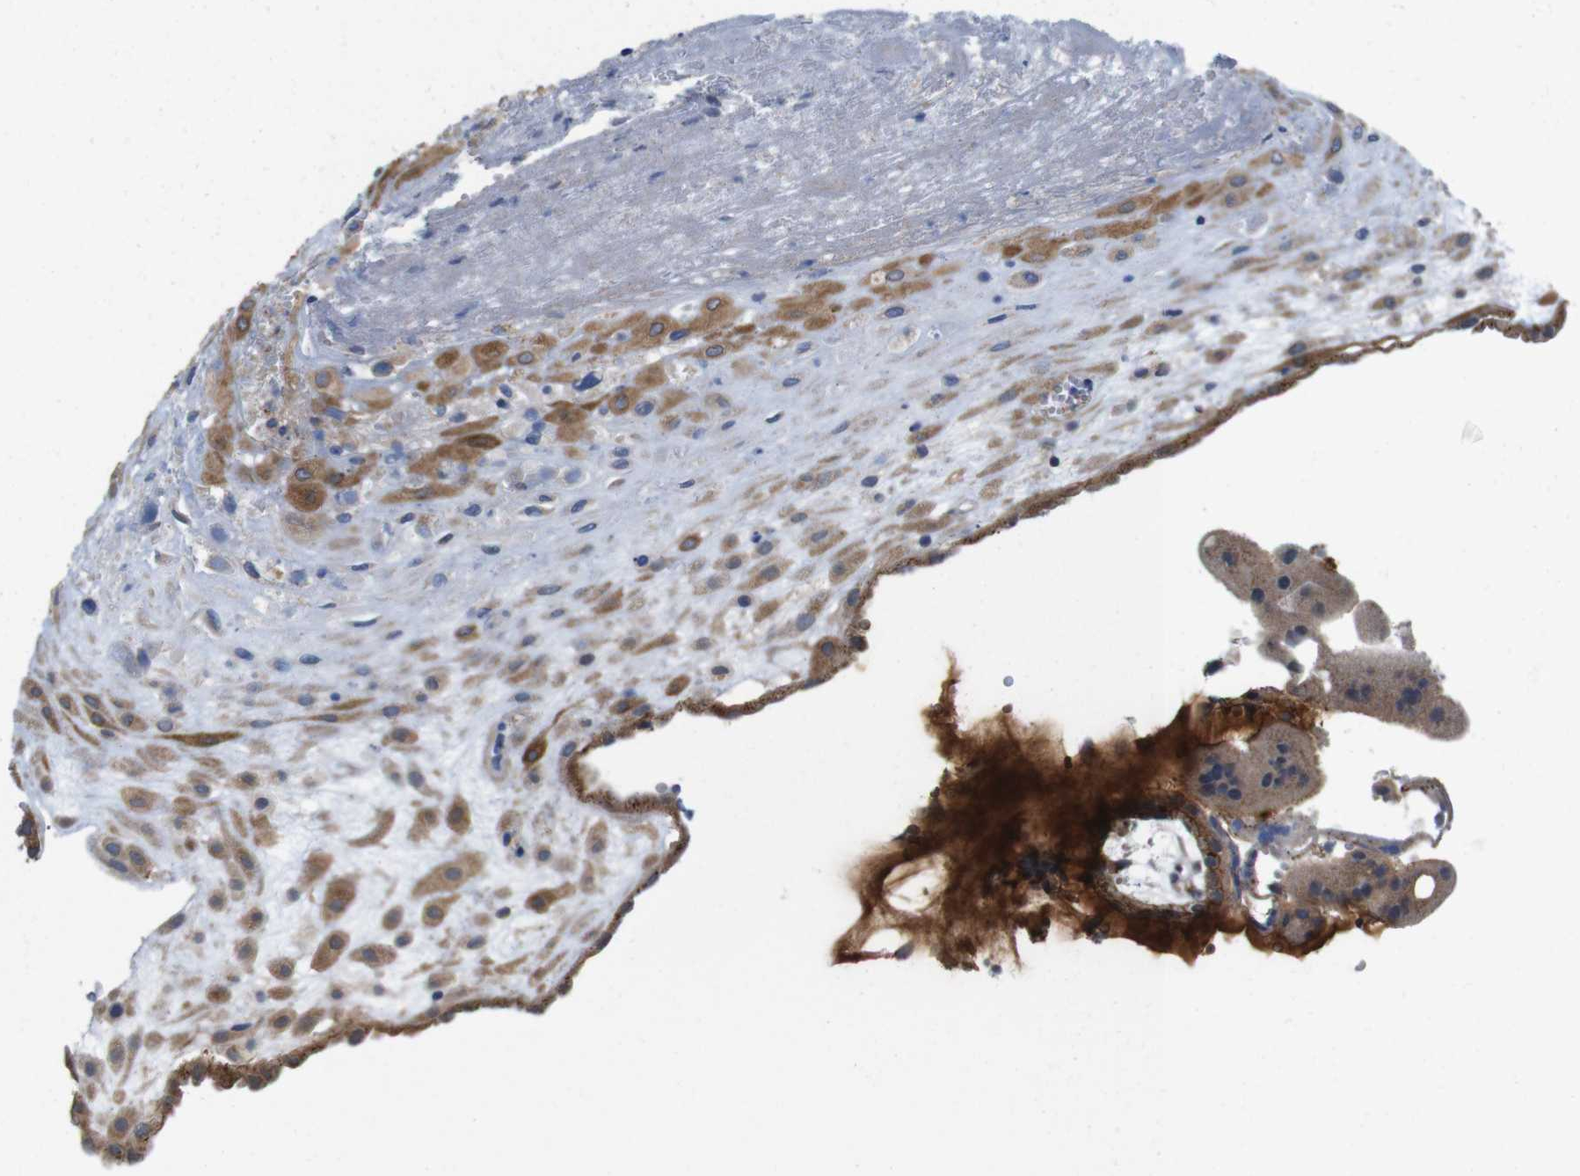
{"staining": {"intensity": "moderate", "quantity": ">75%", "location": "cytoplasmic/membranous"}, "tissue": "placenta", "cell_type": "Decidual cells", "image_type": "normal", "snomed": [{"axis": "morphology", "description": "Normal tissue, NOS"}, {"axis": "topography", "description": "Placenta"}], "caption": "Immunohistochemical staining of benign placenta shows moderate cytoplasmic/membranous protein staining in about >75% of decidual cells.", "gene": "EFCAB14", "patient": {"sex": "female", "age": 18}}